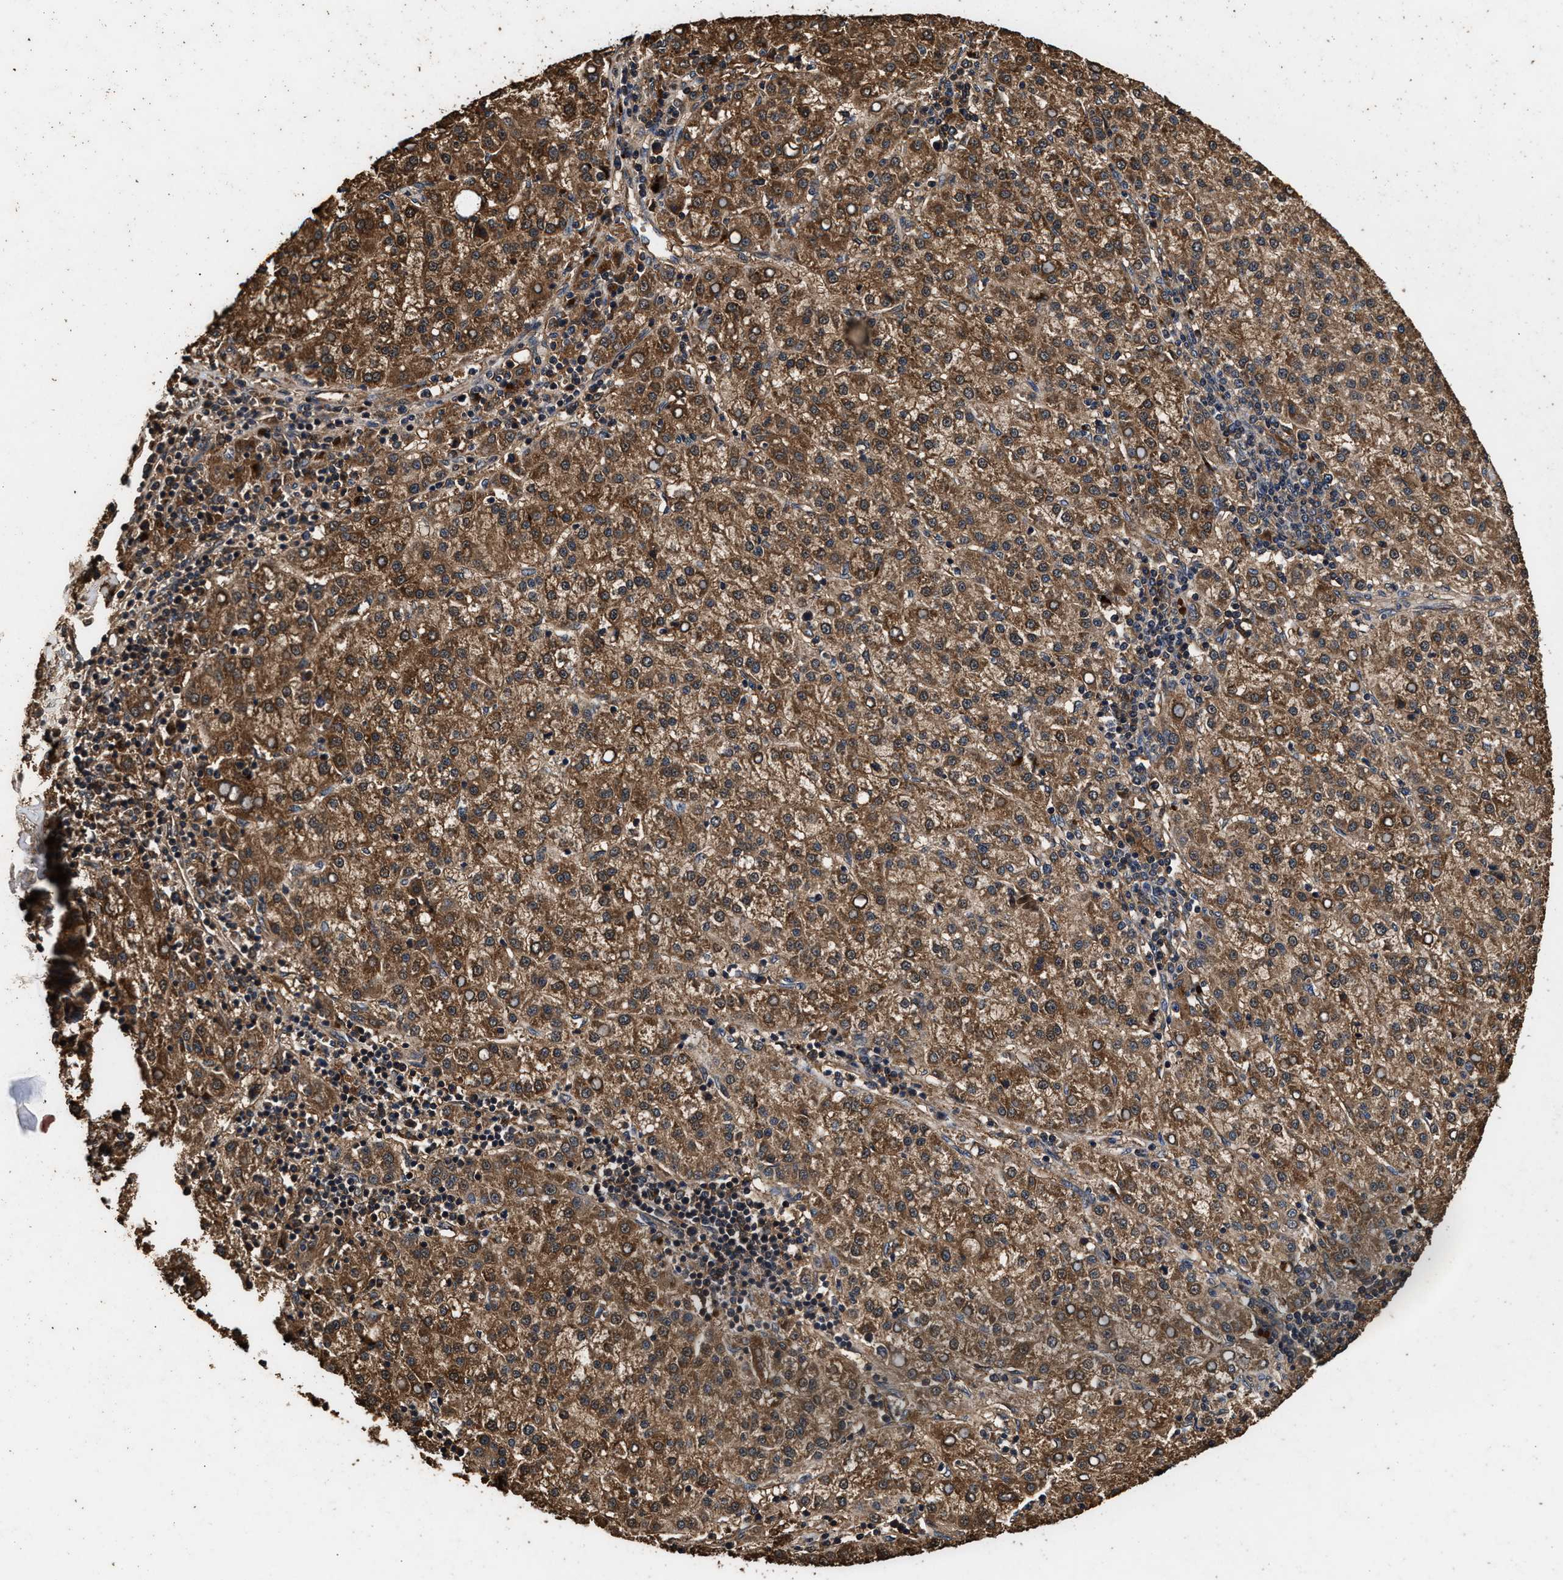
{"staining": {"intensity": "moderate", "quantity": ">75%", "location": "cytoplasmic/membranous"}, "tissue": "liver cancer", "cell_type": "Tumor cells", "image_type": "cancer", "snomed": [{"axis": "morphology", "description": "Carcinoma, Hepatocellular, NOS"}, {"axis": "topography", "description": "Liver"}], "caption": "Protein expression by IHC shows moderate cytoplasmic/membranous staining in approximately >75% of tumor cells in liver cancer (hepatocellular carcinoma). (DAB (3,3'-diaminobenzidine) IHC, brown staining for protein, blue staining for nuclei).", "gene": "KYAT1", "patient": {"sex": "female", "age": 58}}